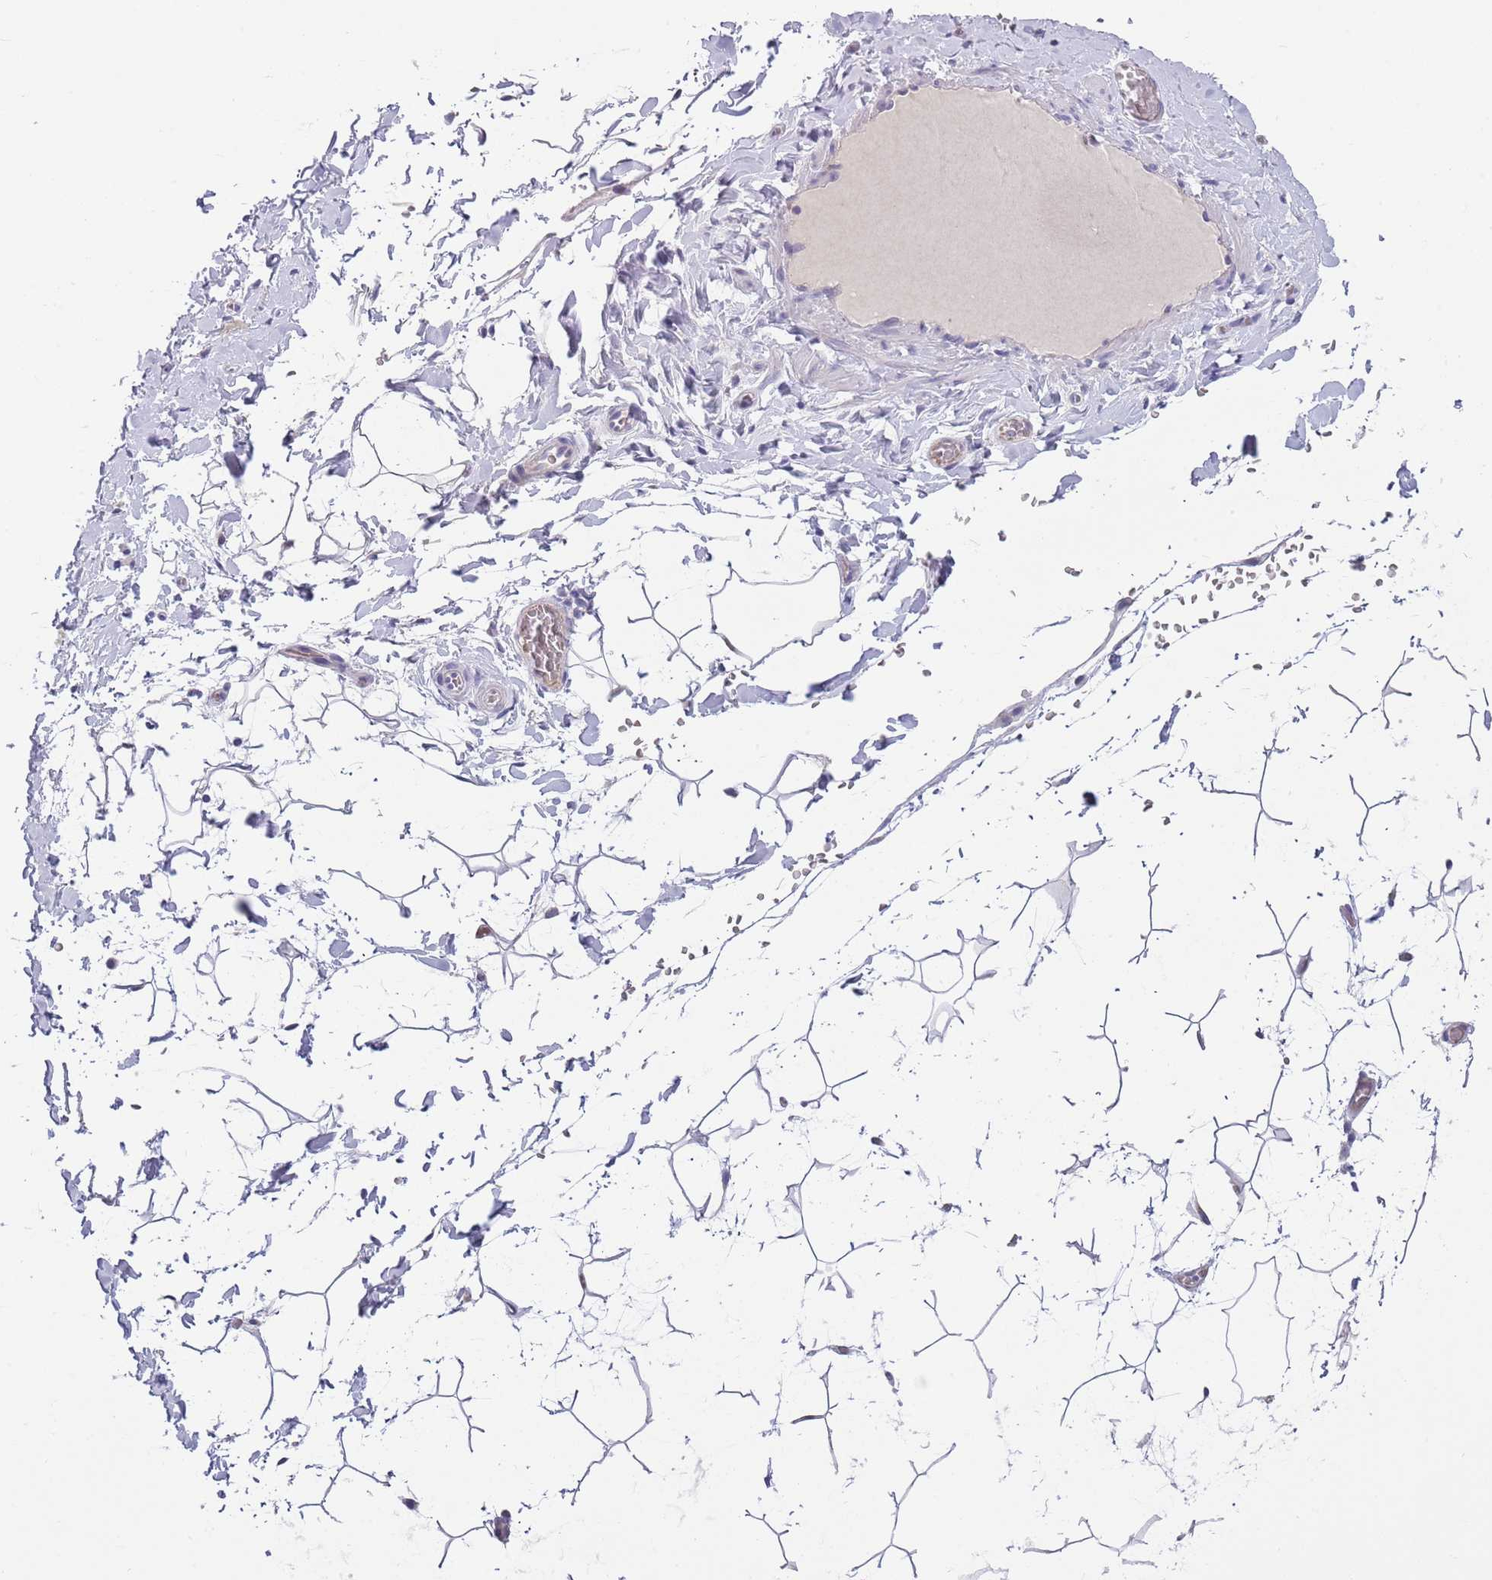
{"staining": {"intensity": "negative", "quantity": "none", "location": "none"}, "tissue": "adipose tissue", "cell_type": "Adipocytes", "image_type": "normal", "snomed": [{"axis": "morphology", "description": "Normal tissue, NOS"}, {"axis": "topography", "description": "Gallbladder"}, {"axis": "topography", "description": "Peripheral nerve tissue"}], "caption": "Unremarkable adipose tissue was stained to show a protein in brown. There is no significant staining in adipocytes. (DAB (3,3'-diaminobenzidine) immunohistochemistry (IHC) visualized using brightfield microscopy, high magnification).", "gene": "TNRC6C", "patient": {"sex": "male", "age": 38}}